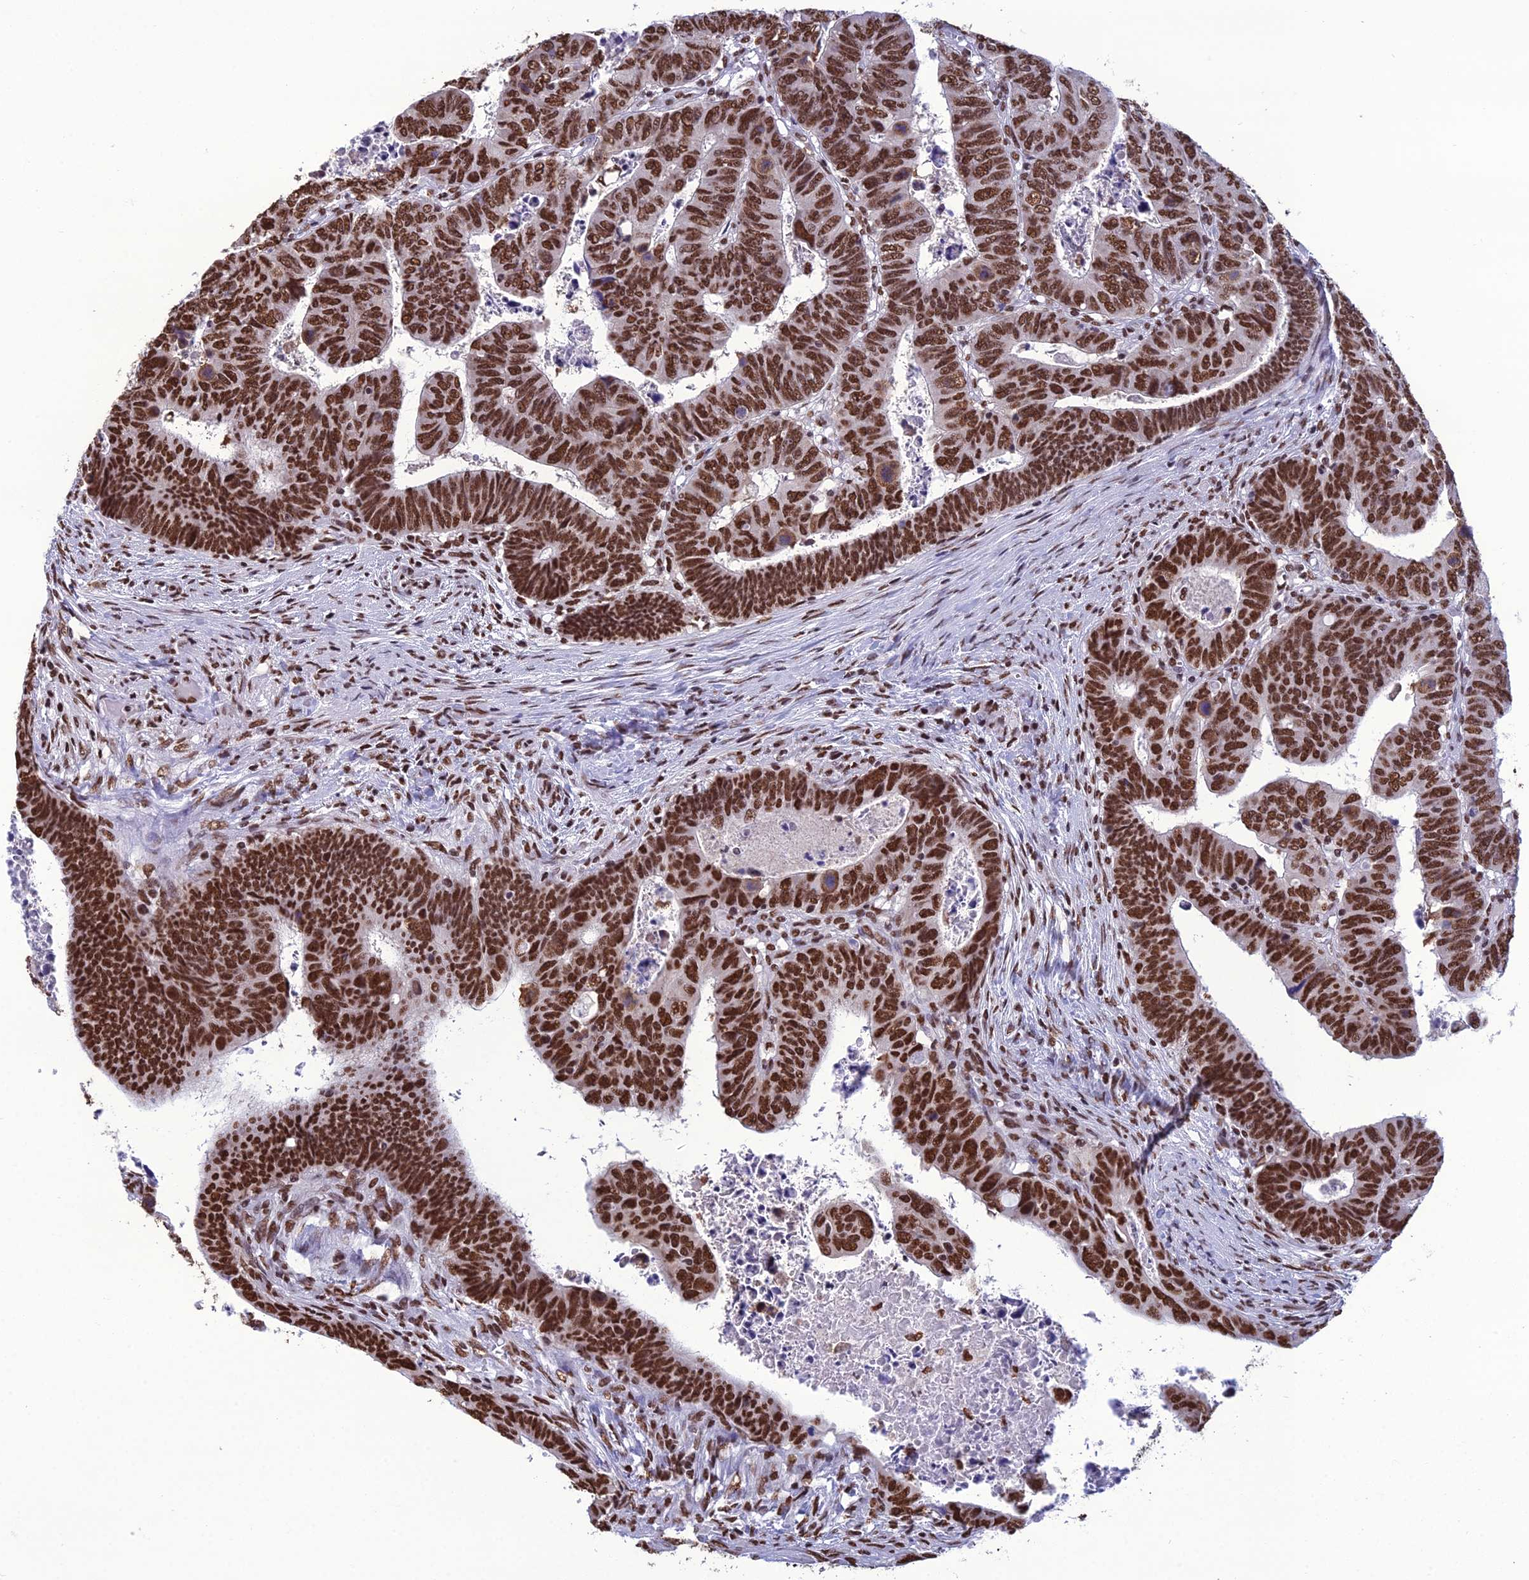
{"staining": {"intensity": "strong", "quantity": ">75%", "location": "nuclear"}, "tissue": "colorectal cancer", "cell_type": "Tumor cells", "image_type": "cancer", "snomed": [{"axis": "morphology", "description": "Normal tissue, NOS"}, {"axis": "morphology", "description": "Adenocarcinoma, NOS"}, {"axis": "topography", "description": "Rectum"}], "caption": "This is a histology image of immunohistochemistry staining of colorectal cancer, which shows strong expression in the nuclear of tumor cells.", "gene": "PRAMEF12", "patient": {"sex": "female", "age": 65}}